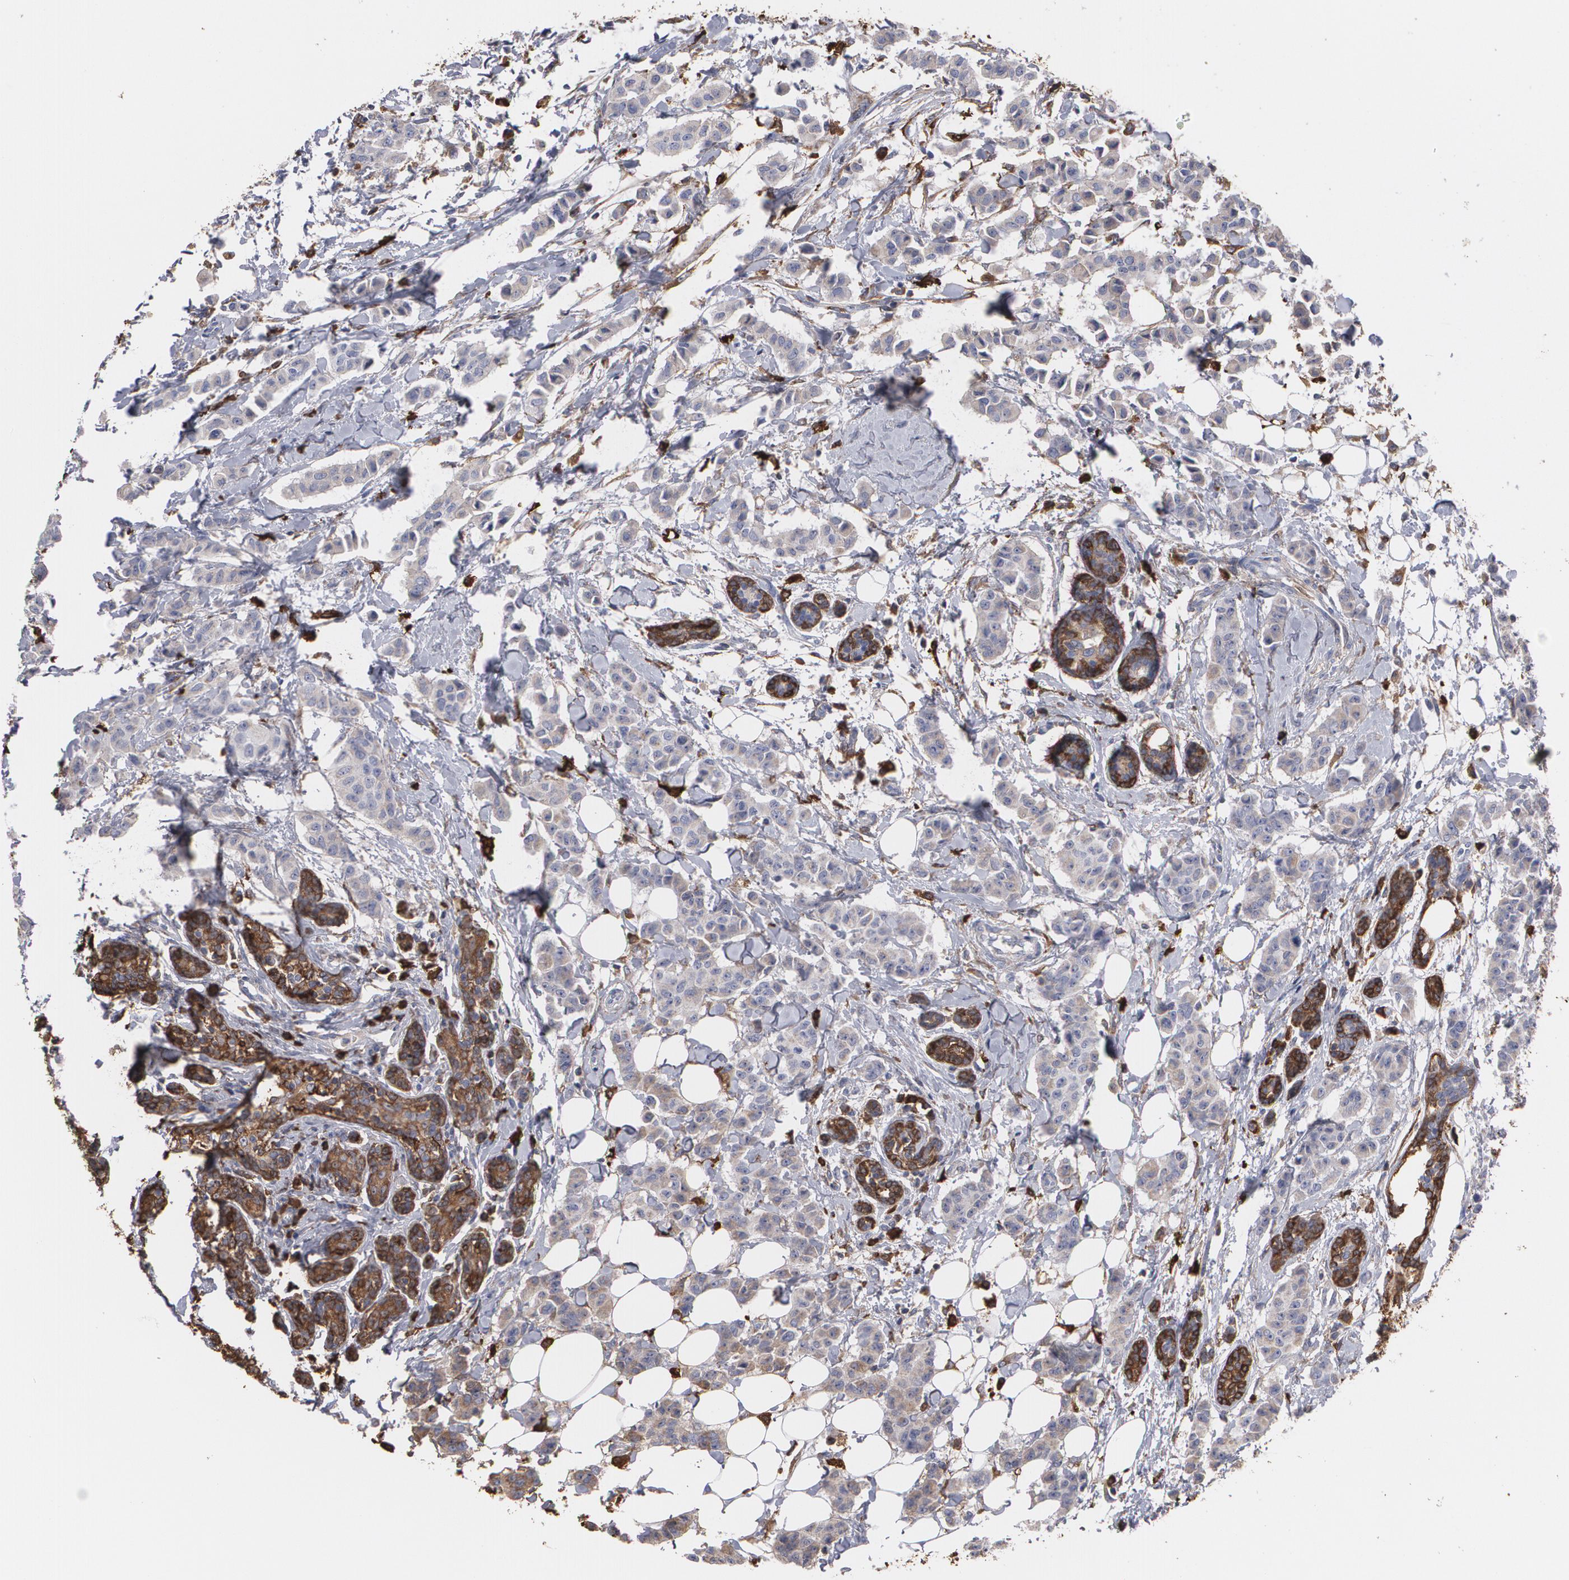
{"staining": {"intensity": "moderate", "quantity": "25%-75%", "location": "cytoplasmic/membranous"}, "tissue": "breast cancer", "cell_type": "Tumor cells", "image_type": "cancer", "snomed": [{"axis": "morphology", "description": "Duct carcinoma"}, {"axis": "topography", "description": "Breast"}], "caption": "This histopathology image exhibits intraductal carcinoma (breast) stained with immunohistochemistry to label a protein in brown. The cytoplasmic/membranous of tumor cells show moderate positivity for the protein. Nuclei are counter-stained blue.", "gene": "ODC1", "patient": {"sex": "female", "age": 40}}